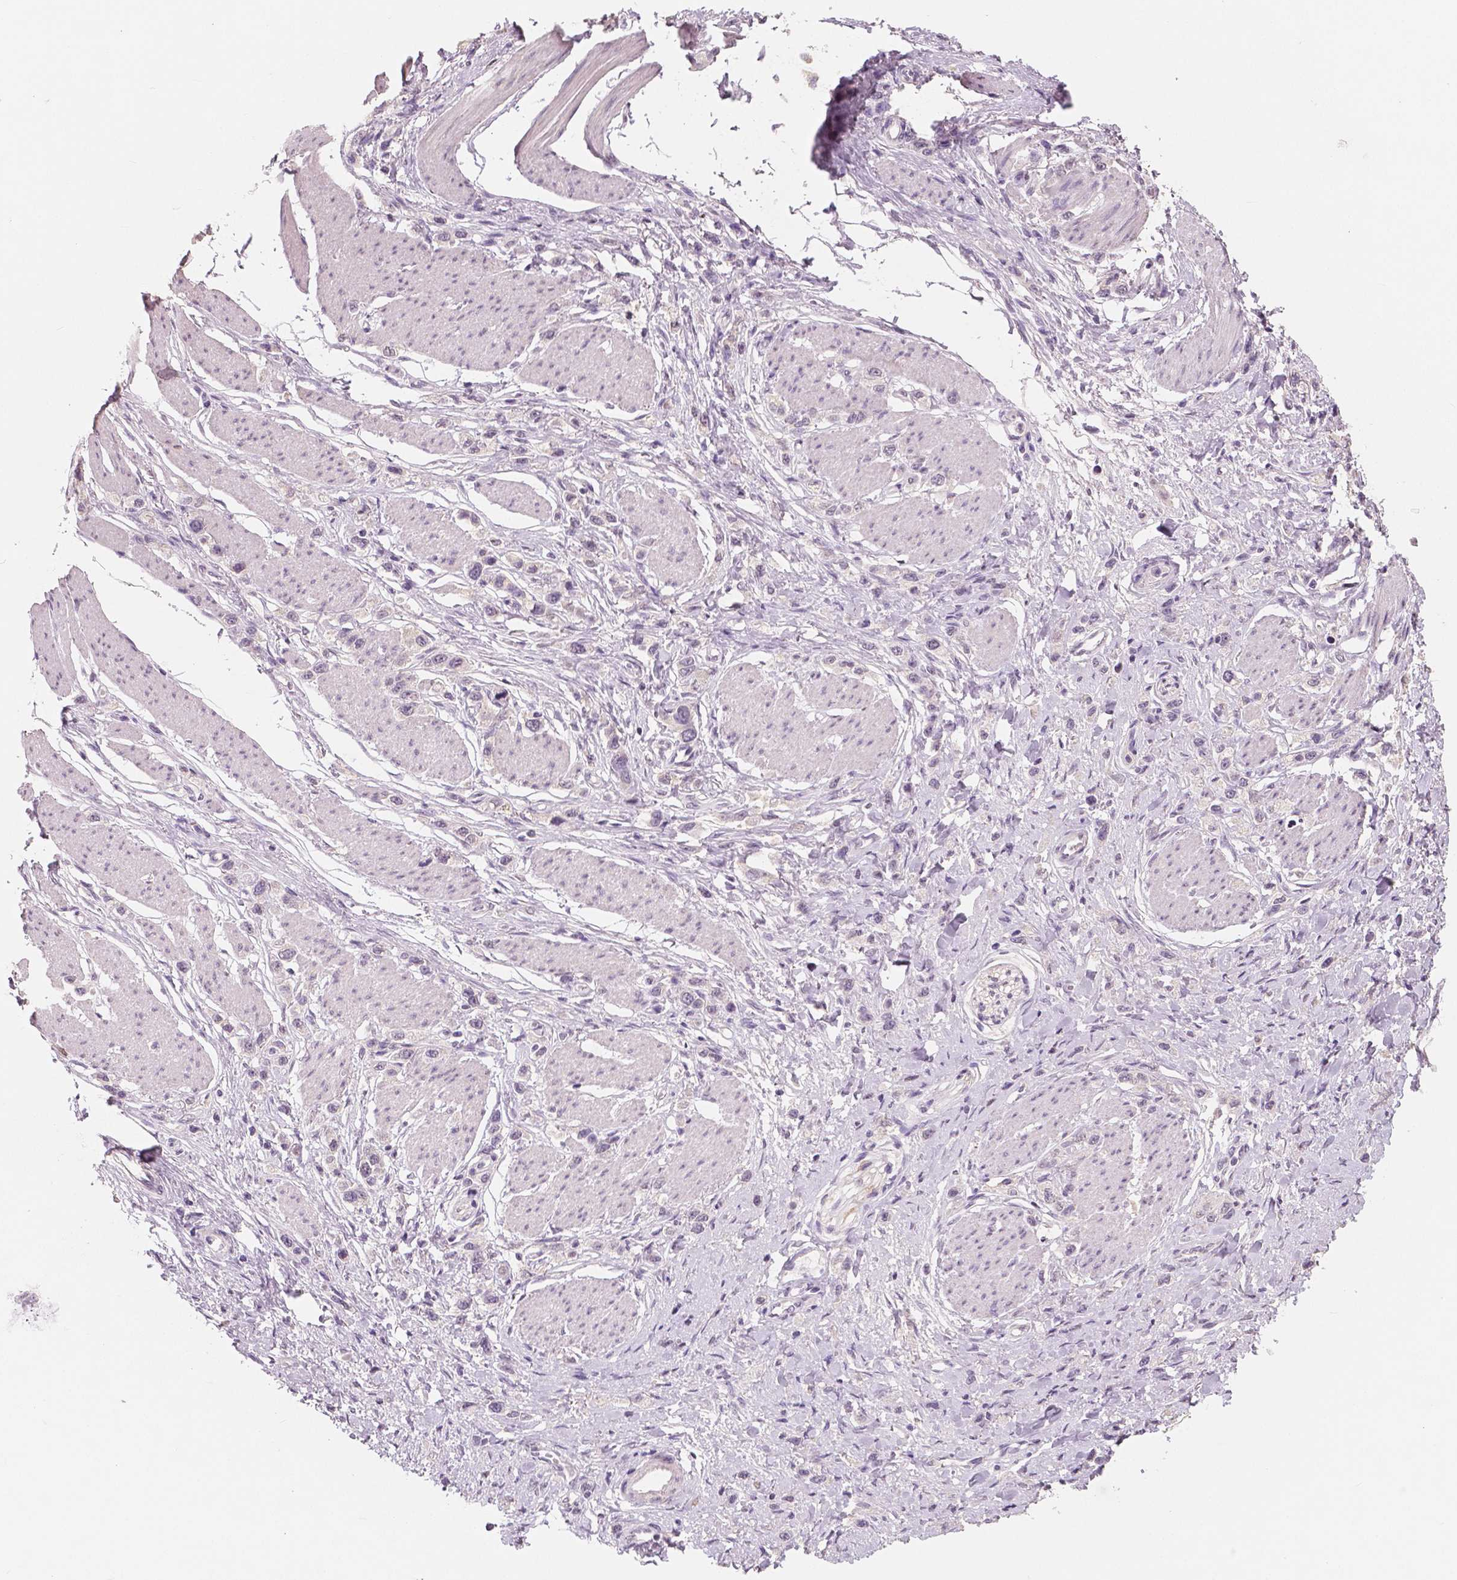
{"staining": {"intensity": "negative", "quantity": "none", "location": "none"}, "tissue": "stomach cancer", "cell_type": "Tumor cells", "image_type": "cancer", "snomed": [{"axis": "morphology", "description": "Adenocarcinoma, NOS"}, {"axis": "topography", "description": "Stomach"}], "caption": "Tumor cells are negative for brown protein staining in stomach cancer (adenocarcinoma).", "gene": "NECAB1", "patient": {"sex": "female", "age": 65}}